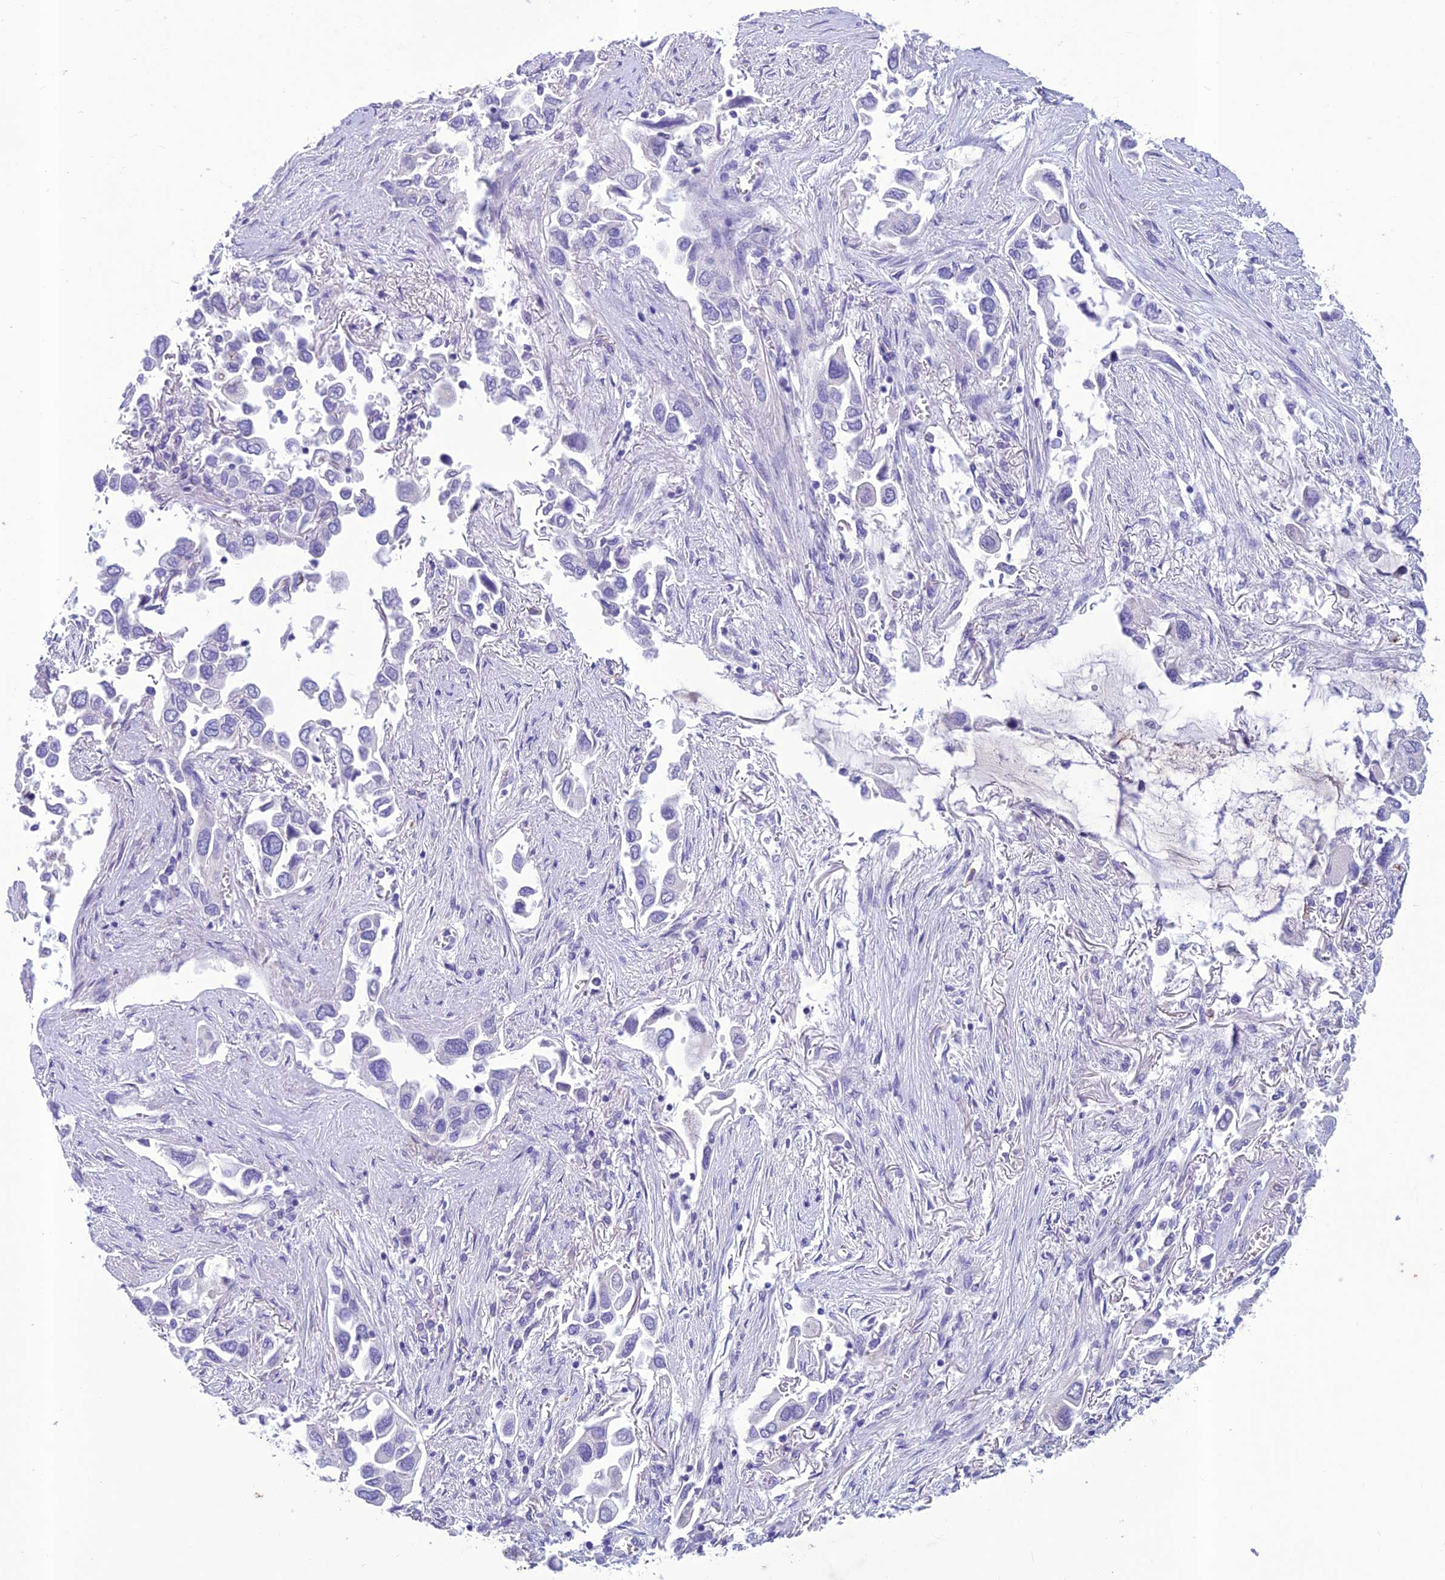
{"staining": {"intensity": "negative", "quantity": "none", "location": "none"}, "tissue": "lung cancer", "cell_type": "Tumor cells", "image_type": "cancer", "snomed": [{"axis": "morphology", "description": "Adenocarcinoma, NOS"}, {"axis": "topography", "description": "Lung"}], "caption": "This is a micrograph of immunohistochemistry (IHC) staining of lung cancer, which shows no expression in tumor cells.", "gene": "IFT172", "patient": {"sex": "female", "age": 76}}